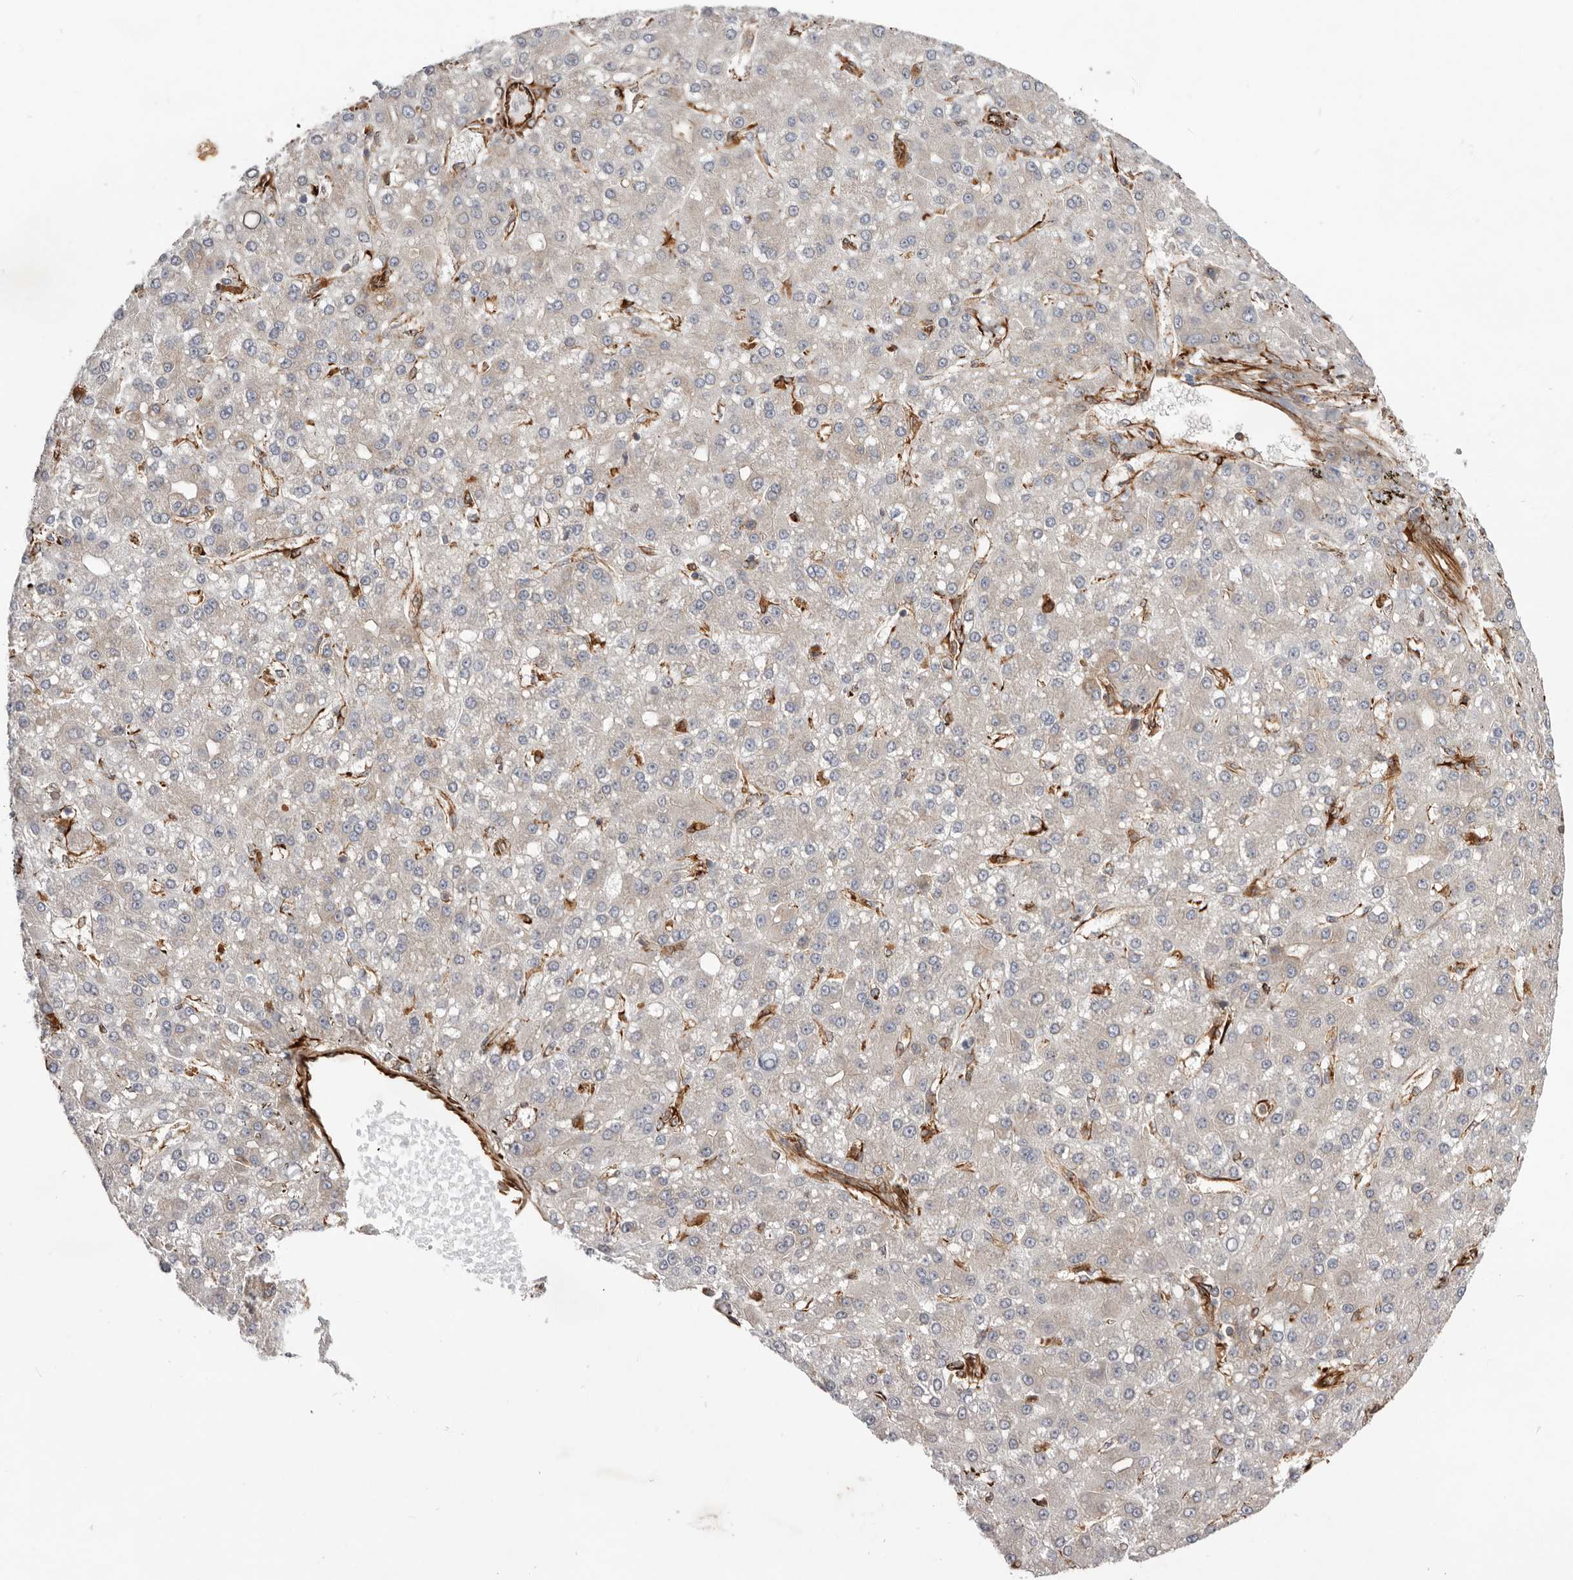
{"staining": {"intensity": "weak", "quantity": "<25%", "location": "cytoplasmic/membranous"}, "tissue": "liver cancer", "cell_type": "Tumor cells", "image_type": "cancer", "snomed": [{"axis": "morphology", "description": "Carcinoma, Hepatocellular, NOS"}, {"axis": "topography", "description": "Liver"}], "caption": "IHC histopathology image of human hepatocellular carcinoma (liver) stained for a protein (brown), which shows no expression in tumor cells. (DAB immunohistochemistry with hematoxylin counter stain).", "gene": "WDTC1", "patient": {"sex": "male", "age": 67}}